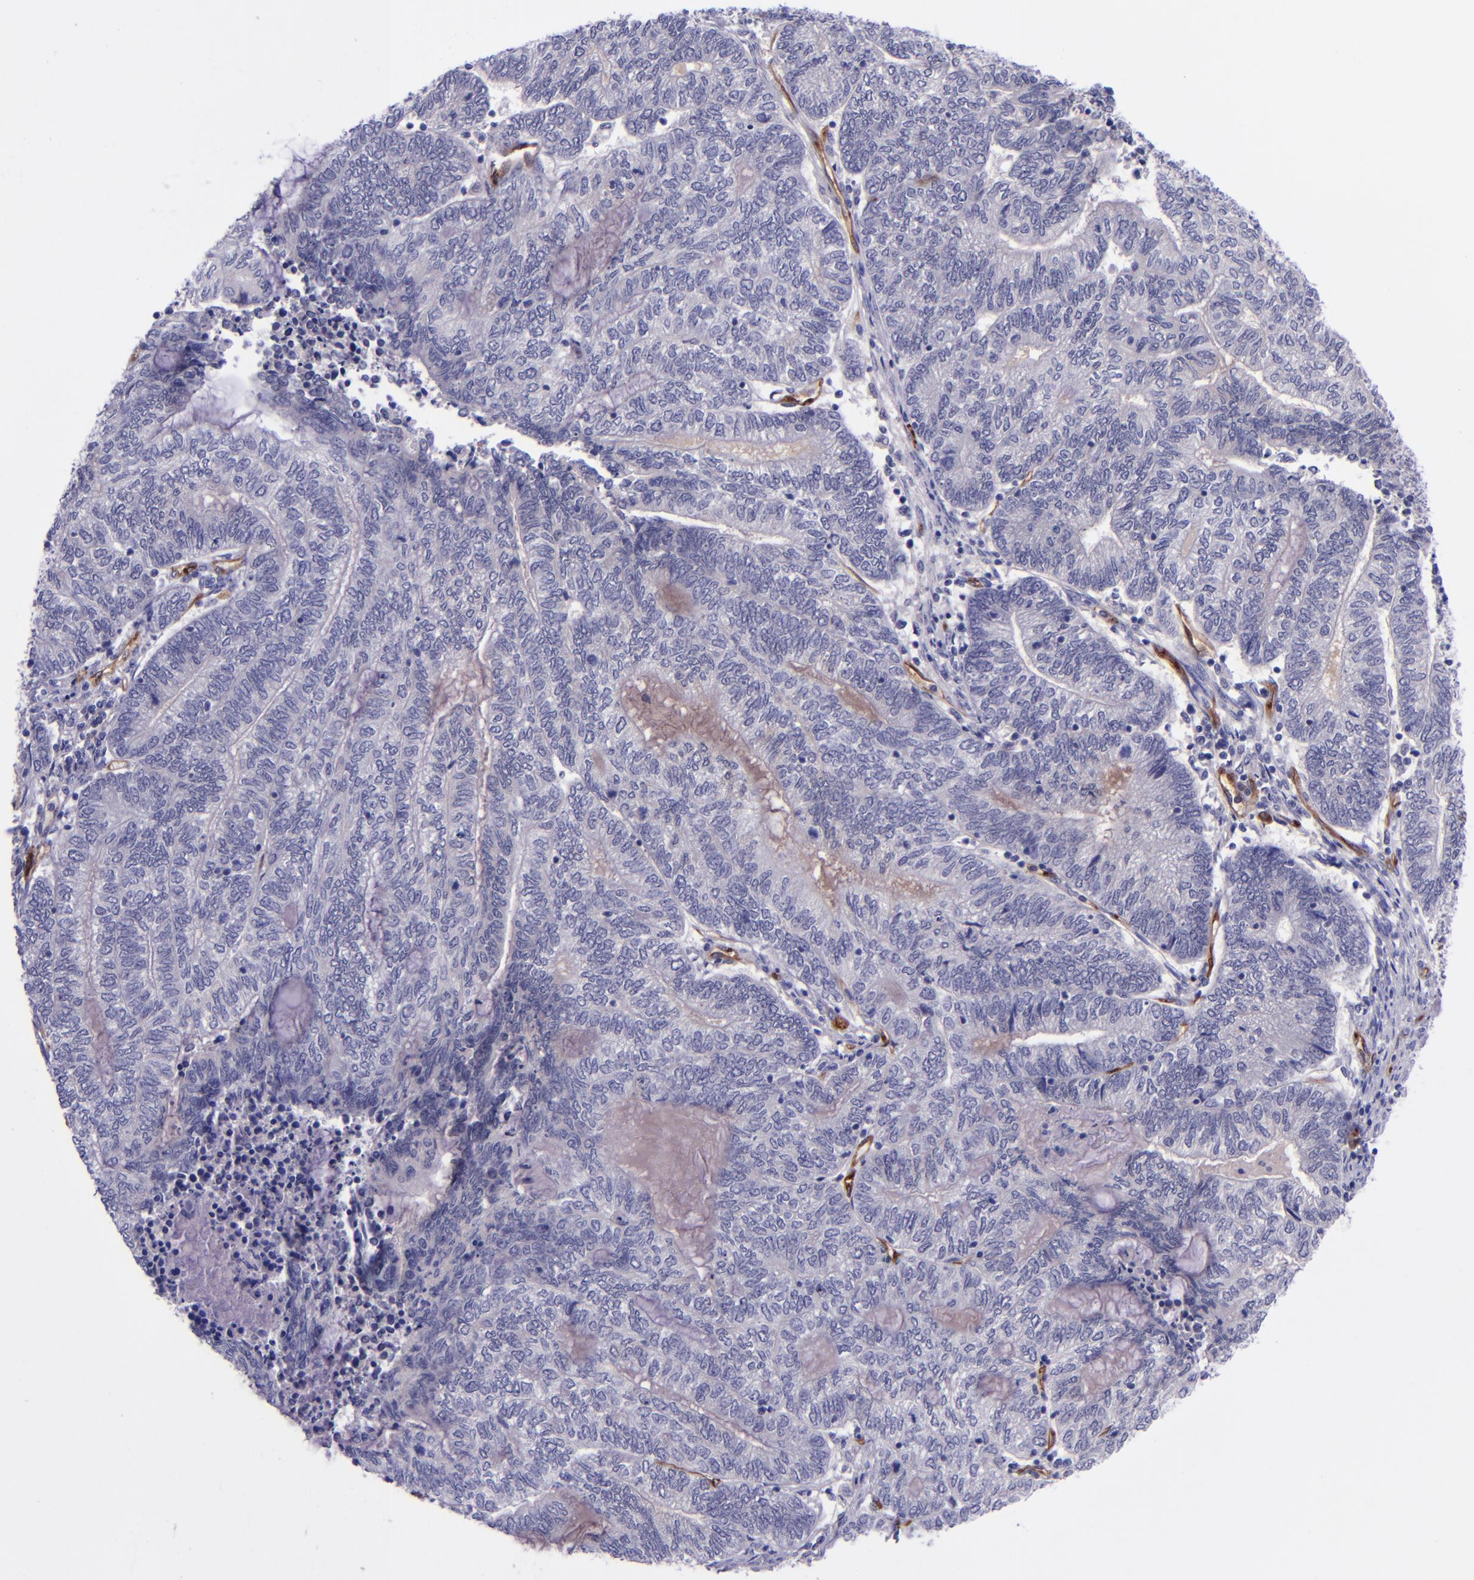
{"staining": {"intensity": "negative", "quantity": "none", "location": "none"}, "tissue": "endometrial cancer", "cell_type": "Tumor cells", "image_type": "cancer", "snomed": [{"axis": "morphology", "description": "Adenocarcinoma, NOS"}, {"axis": "topography", "description": "Uterus"}, {"axis": "topography", "description": "Endometrium"}], "caption": "Endometrial cancer was stained to show a protein in brown. There is no significant expression in tumor cells. (DAB (3,3'-diaminobenzidine) immunohistochemistry, high magnification).", "gene": "NOS3", "patient": {"sex": "female", "age": 70}}